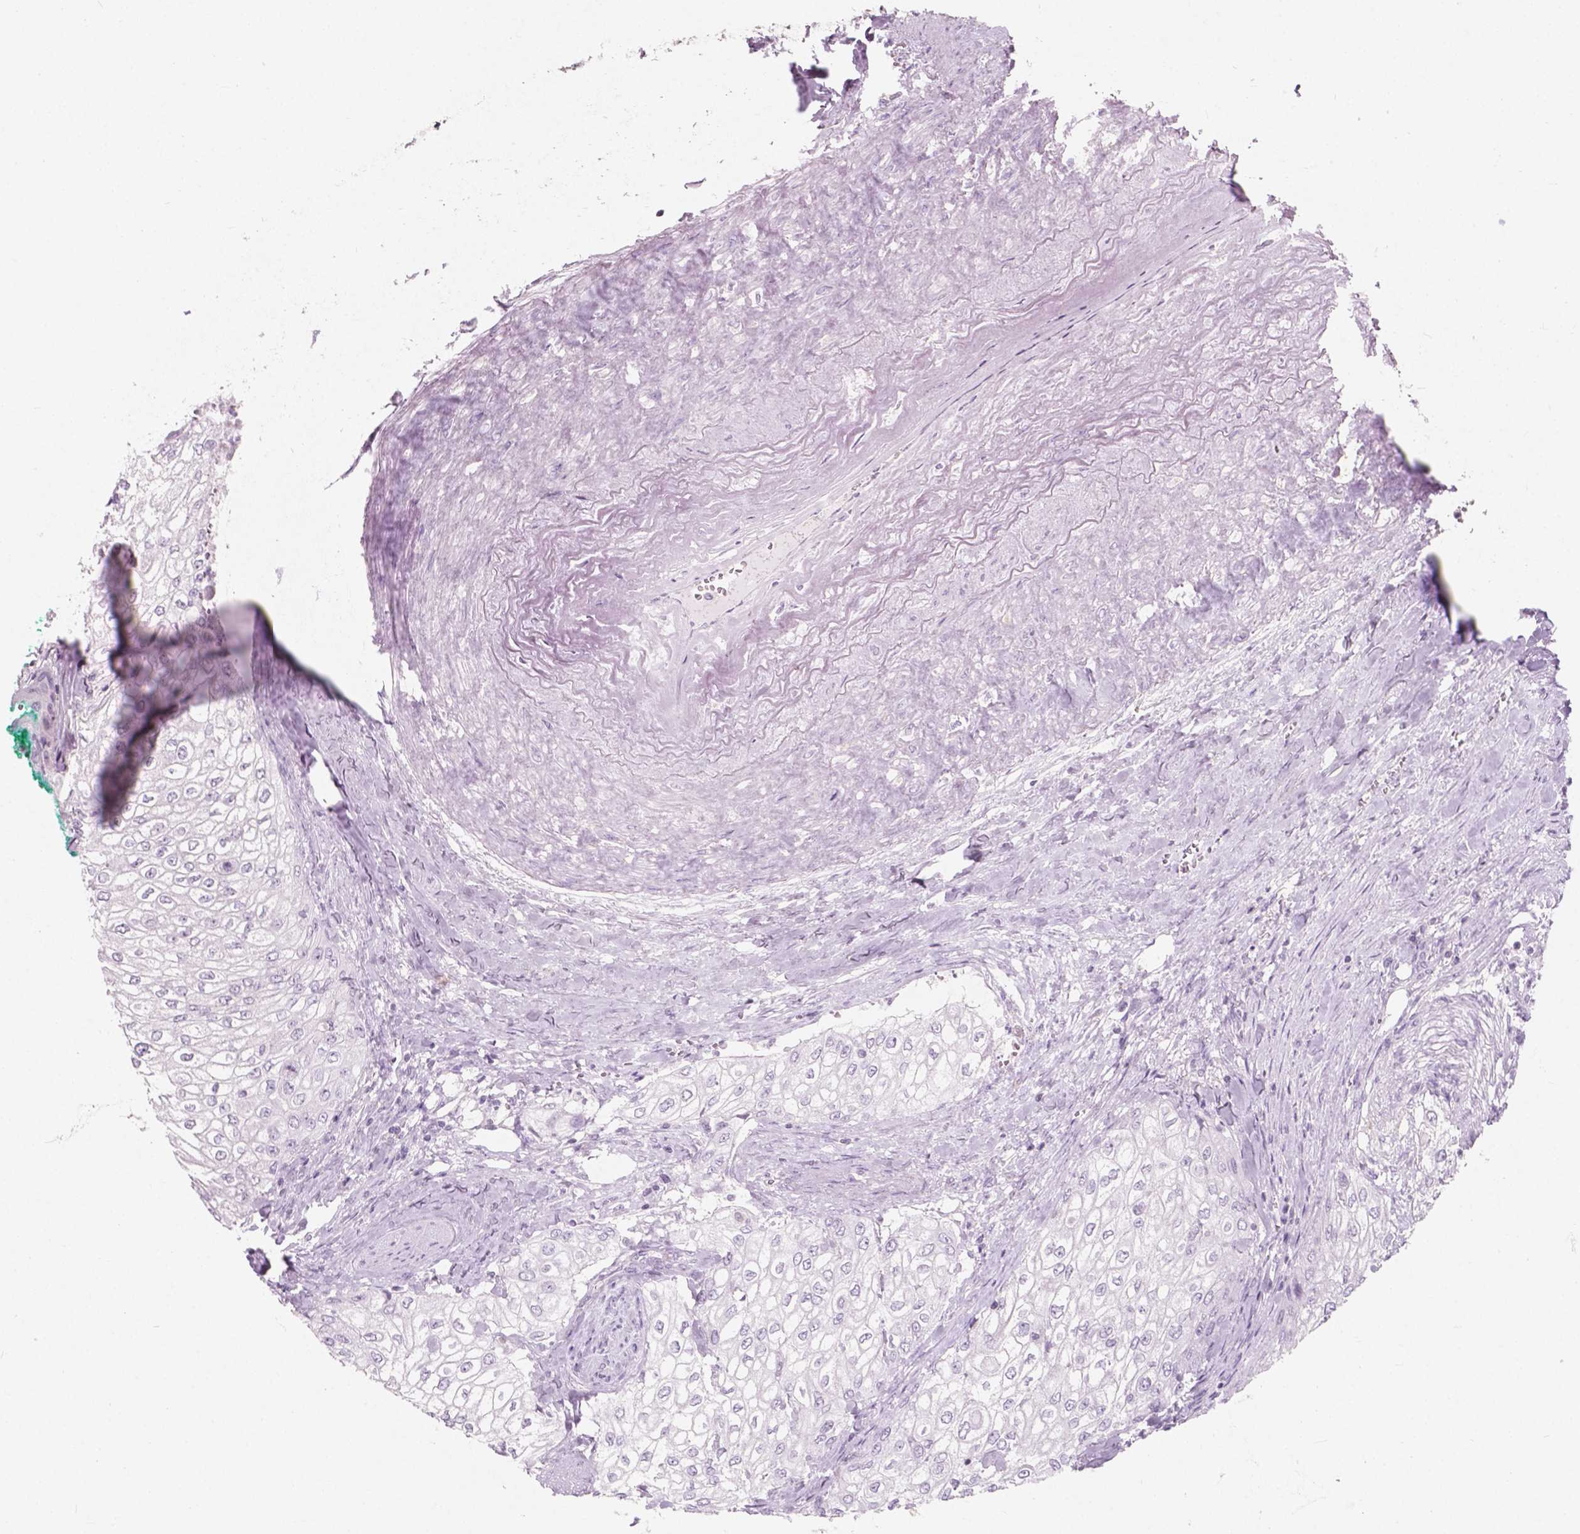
{"staining": {"intensity": "negative", "quantity": "none", "location": "none"}, "tissue": "urothelial cancer", "cell_type": "Tumor cells", "image_type": "cancer", "snomed": [{"axis": "morphology", "description": "Urothelial carcinoma, High grade"}, {"axis": "topography", "description": "Urinary bladder"}], "caption": "Immunohistochemistry (IHC) image of urothelial cancer stained for a protein (brown), which shows no staining in tumor cells.", "gene": "AWAT1", "patient": {"sex": "male", "age": 62}}